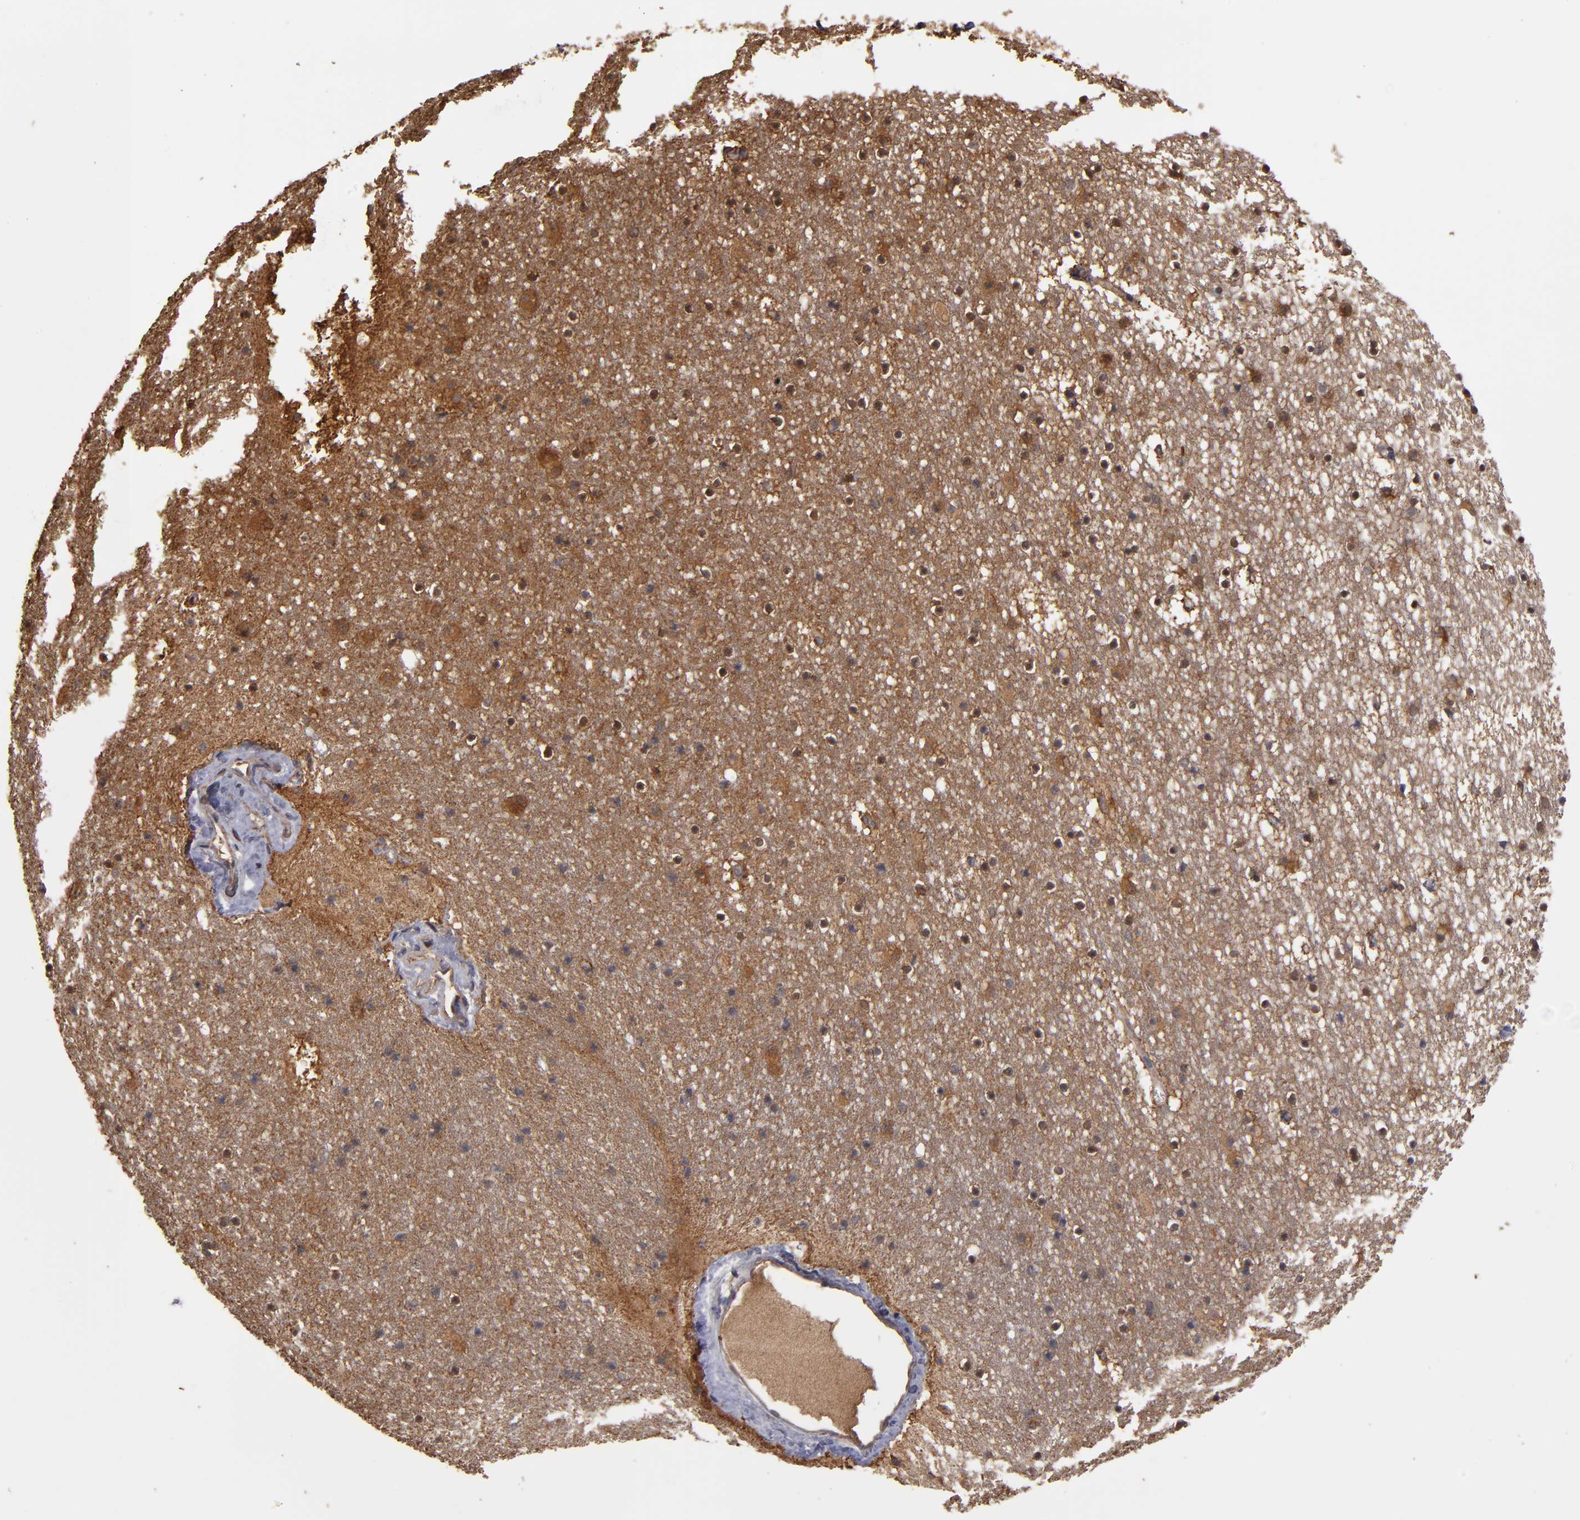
{"staining": {"intensity": "moderate", "quantity": ">75%", "location": "cytoplasmic/membranous,nuclear"}, "tissue": "caudate", "cell_type": "Glial cells", "image_type": "normal", "snomed": [{"axis": "morphology", "description": "Normal tissue, NOS"}, {"axis": "topography", "description": "Lateral ventricle wall"}], "caption": "Immunohistochemistry (DAB) staining of benign human caudate shows moderate cytoplasmic/membranous,nuclear protein expression in approximately >75% of glial cells.", "gene": "NDRG2", "patient": {"sex": "male", "age": 45}}